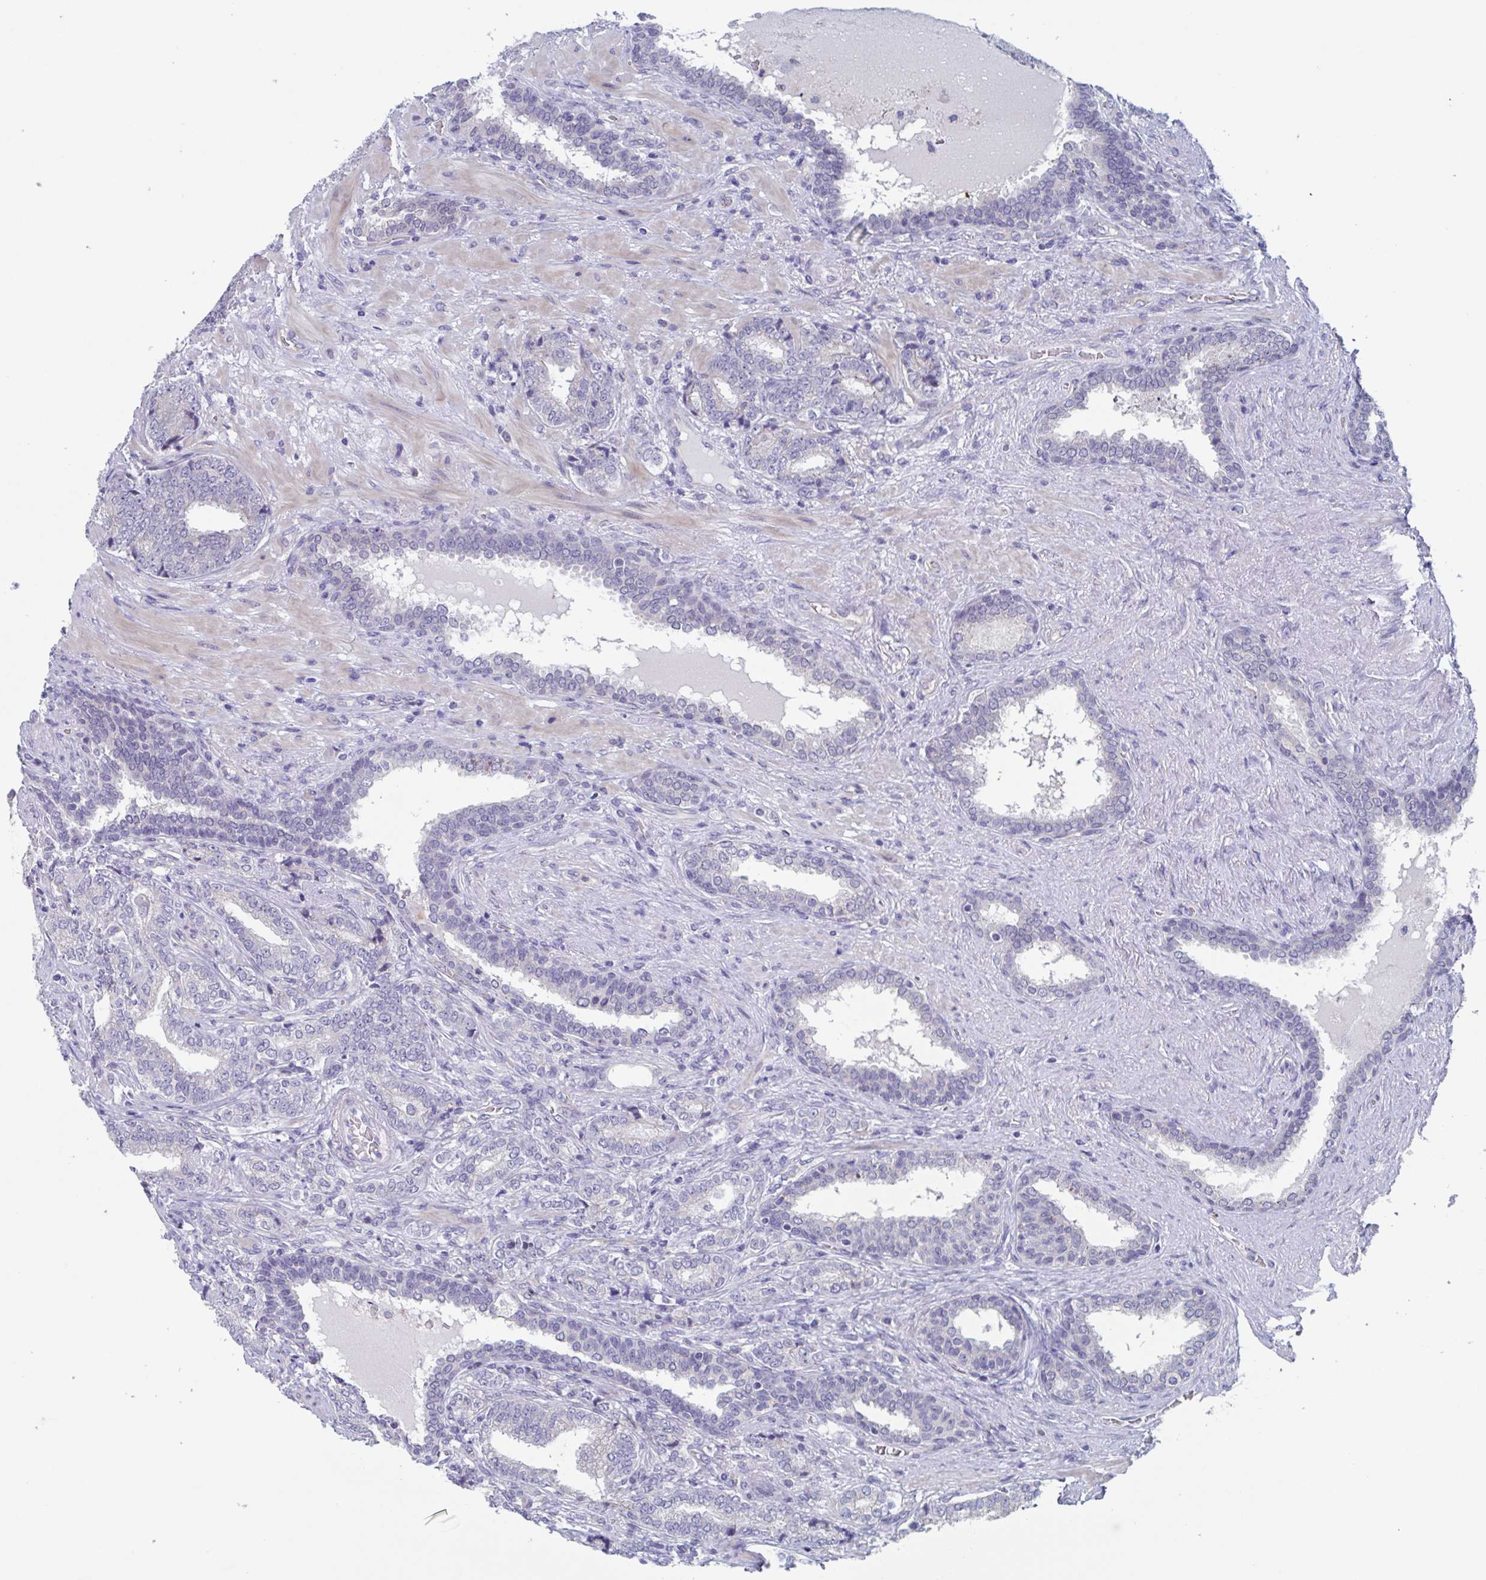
{"staining": {"intensity": "negative", "quantity": "none", "location": "none"}, "tissue": "prostate cancer", "cell_type": "Tumor cells", "image_type": "cancer", "snomed": [{"axis": "morphology", "description": "Adenocarcinoma, High grade"}, {"axis": "topography", "description": "Prostate"}], "caption": "Tumor cells show no significant protein positivity in prostate cancer (high-grade adenocarcinoma).", "gene": "ST14", "patient": {"sex": "male", "age": 72}}